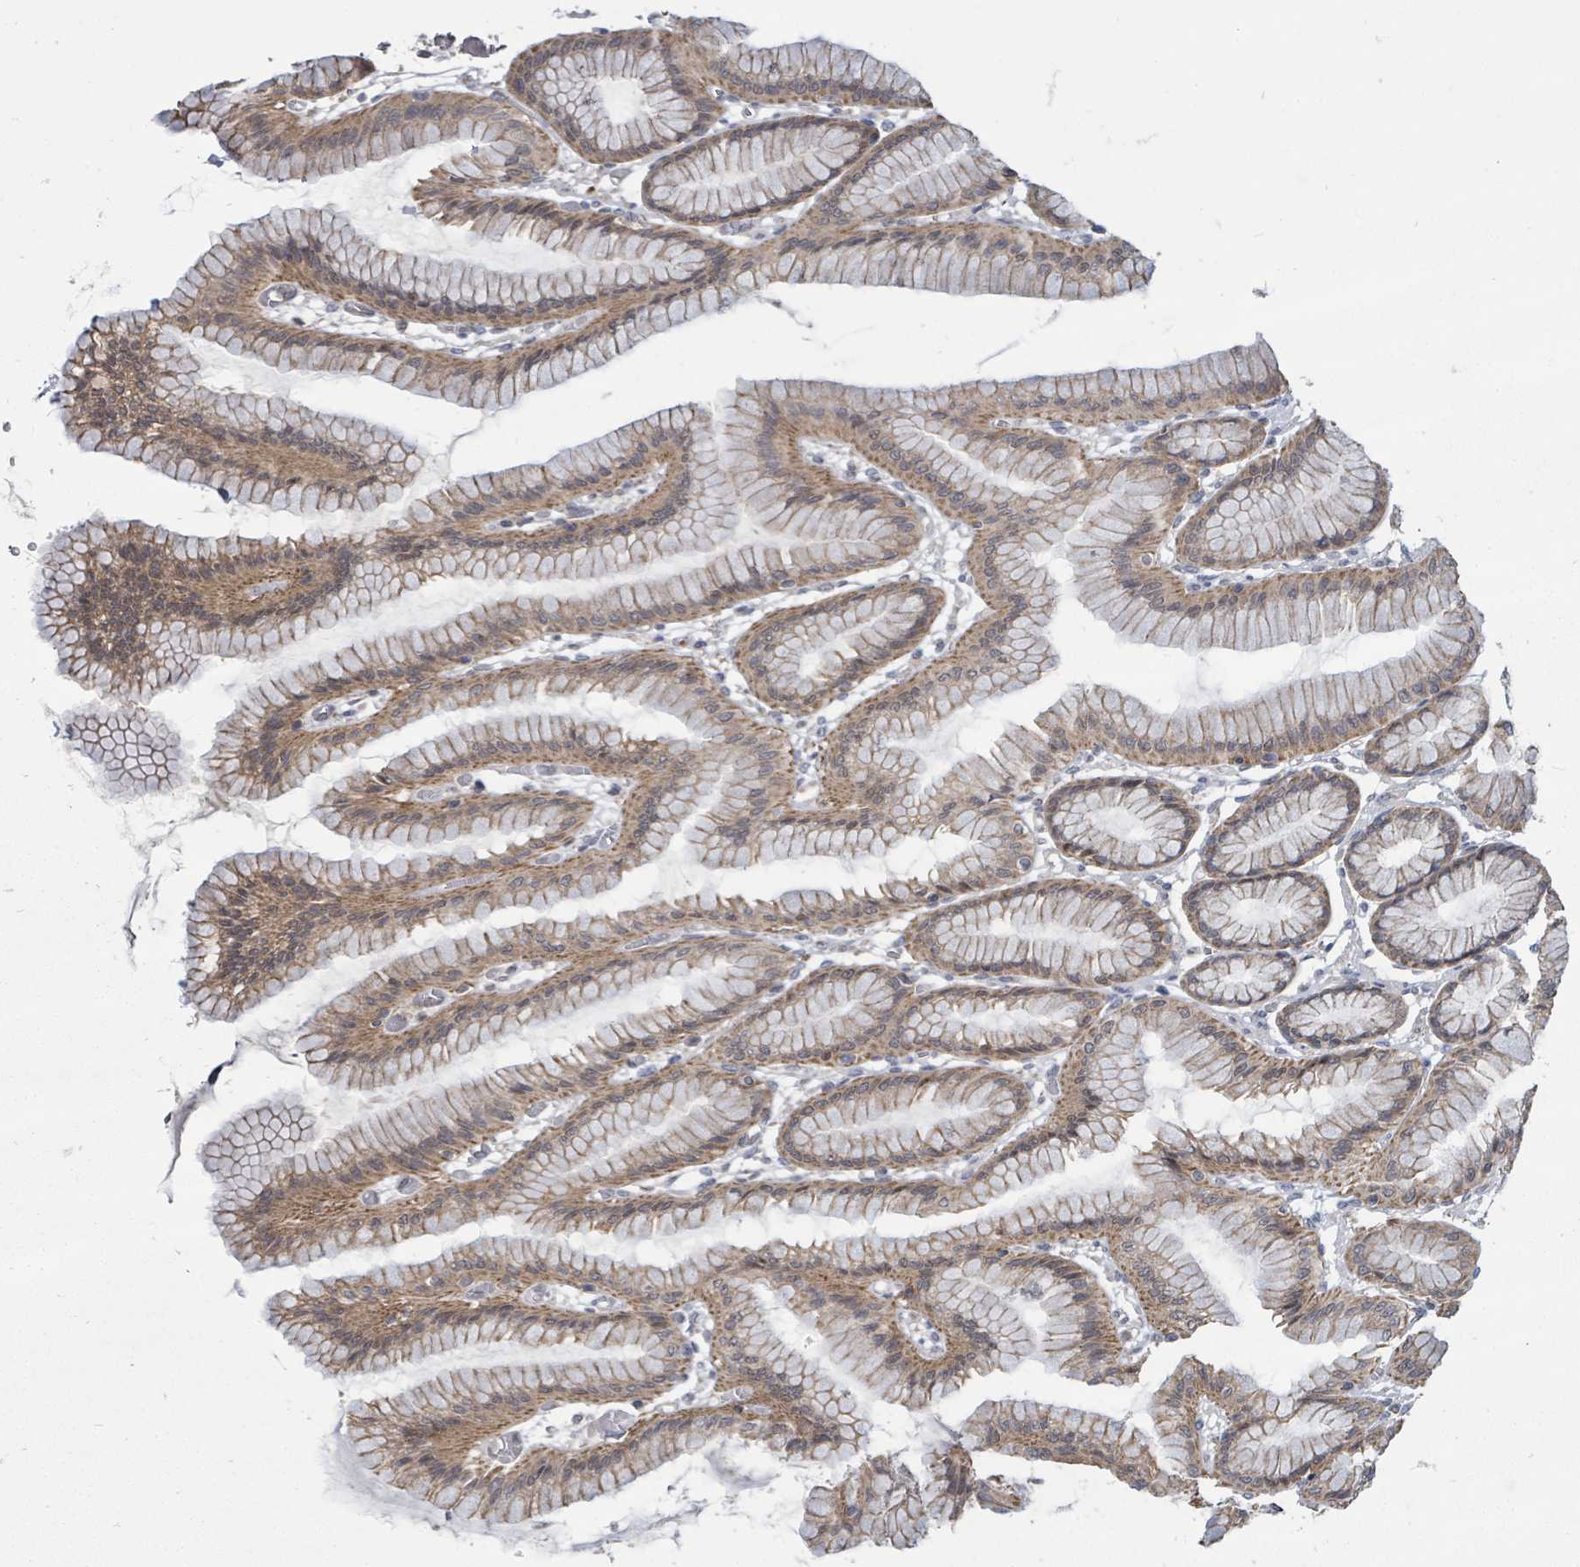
{"staining": {"intensity": "strong", "quantity": "25%-75%", "location": "cytoplasmic/membranous"}, "tissue": "stomach", "cell_type": "Glandular cells", "image_type": "normal", "snomed": [{"axis": "morphology", "description": "Normal tissue, NOS"}, {"axis": "morphology", "description": "Adenocarcinoma, NOS"}, {"axis": "morphology", "description": "Adenocarcinoma, High grade"}, {"axis": "topography", "description": "Stomach, upper"}, {"axis": "topography", "description": "Stomach"}], "caption": "Immunohistochemistry (DAB) staining of benign human stomach reveals strong cytoplasmic/membranous protein staining in approximately 25%-75% of glandular cells.", "gene": "MAGOHB", "patient": {"sex": "female", "age": 65}}